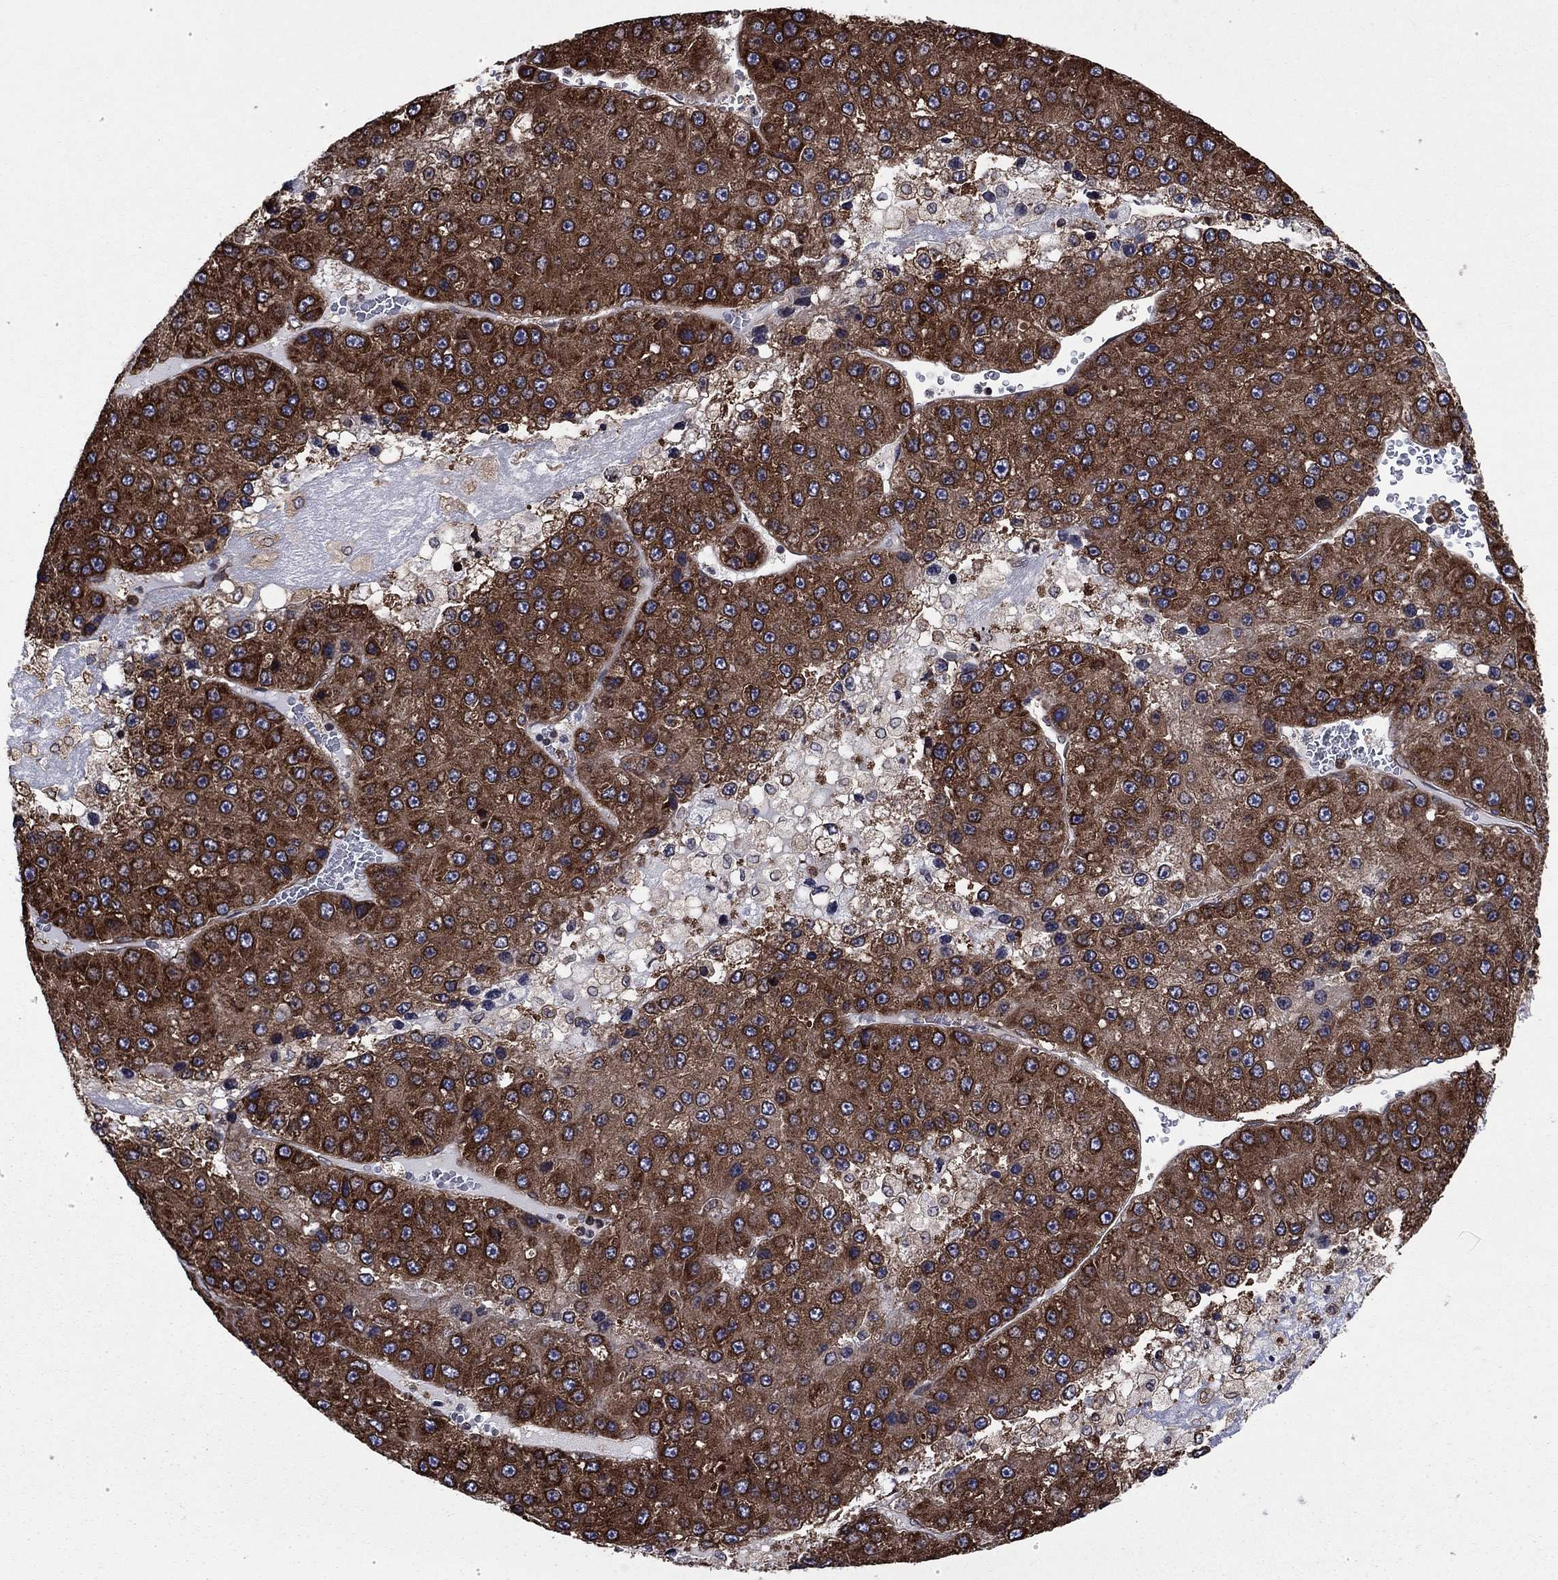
{"staining": {"intensity": "strong", "quantity": ">75%", "location": "cytoplasmic/membranous"}, "tissue": "liver cancer", "cell_type": "Tumor cells", "image_type": "cancer", "snomed": [{"axis": "morphology", "description": "Carcinoma, Hepatocellular, NOS"}, {"axis": "topography", "description": "Liver"}], "caption": "A histopathology image of human liver cancer (hepatocellular carcinoma) stained for a protein shows strong cytoplasmic/membranous brown staining in tumor cells.", "gene": "YBX1", "patient": {"sex": "female", "age": 73}}